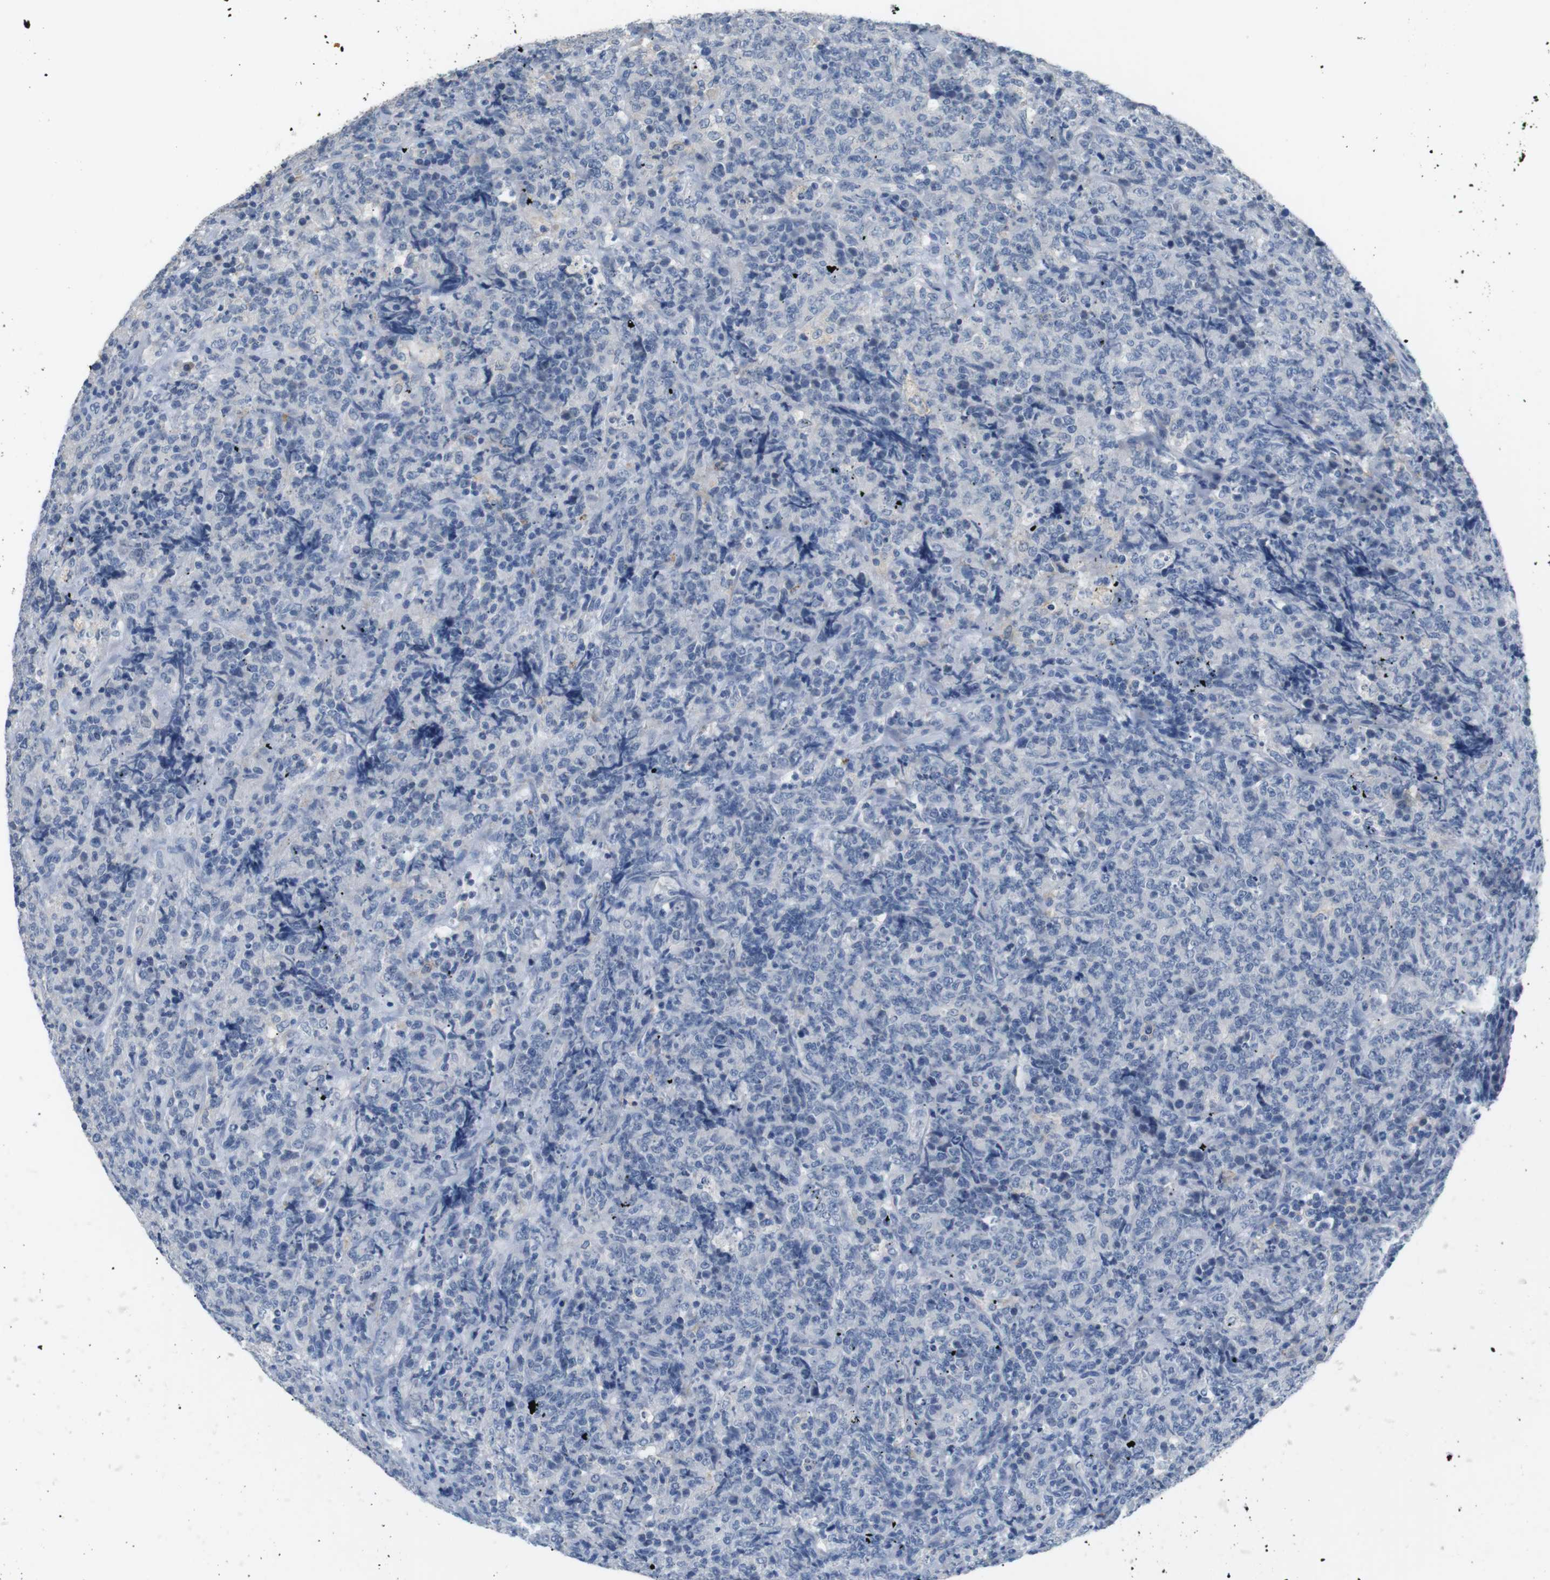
{"staining": {"intensity": "negative", "quantity": "none", "location": "none"}, "tissue": "lymphoma", "cell_type": "Tumor cells", "image_type": "cancer", "snomed": [{"axis": "morphology", "description": "Malignant lymphoma, non-Hodgkin's type, High grade"}, {"axis": "topography", "description": "Tonsil"}], "caption": "IHC image of high-grade malignant lymphoma, non-Hodgkin's type stained for a protein (brown), which demonstrates no expression in tumor cells.", "gene": "FCGRT", "patient": {"sex": "female", "age": 36}}